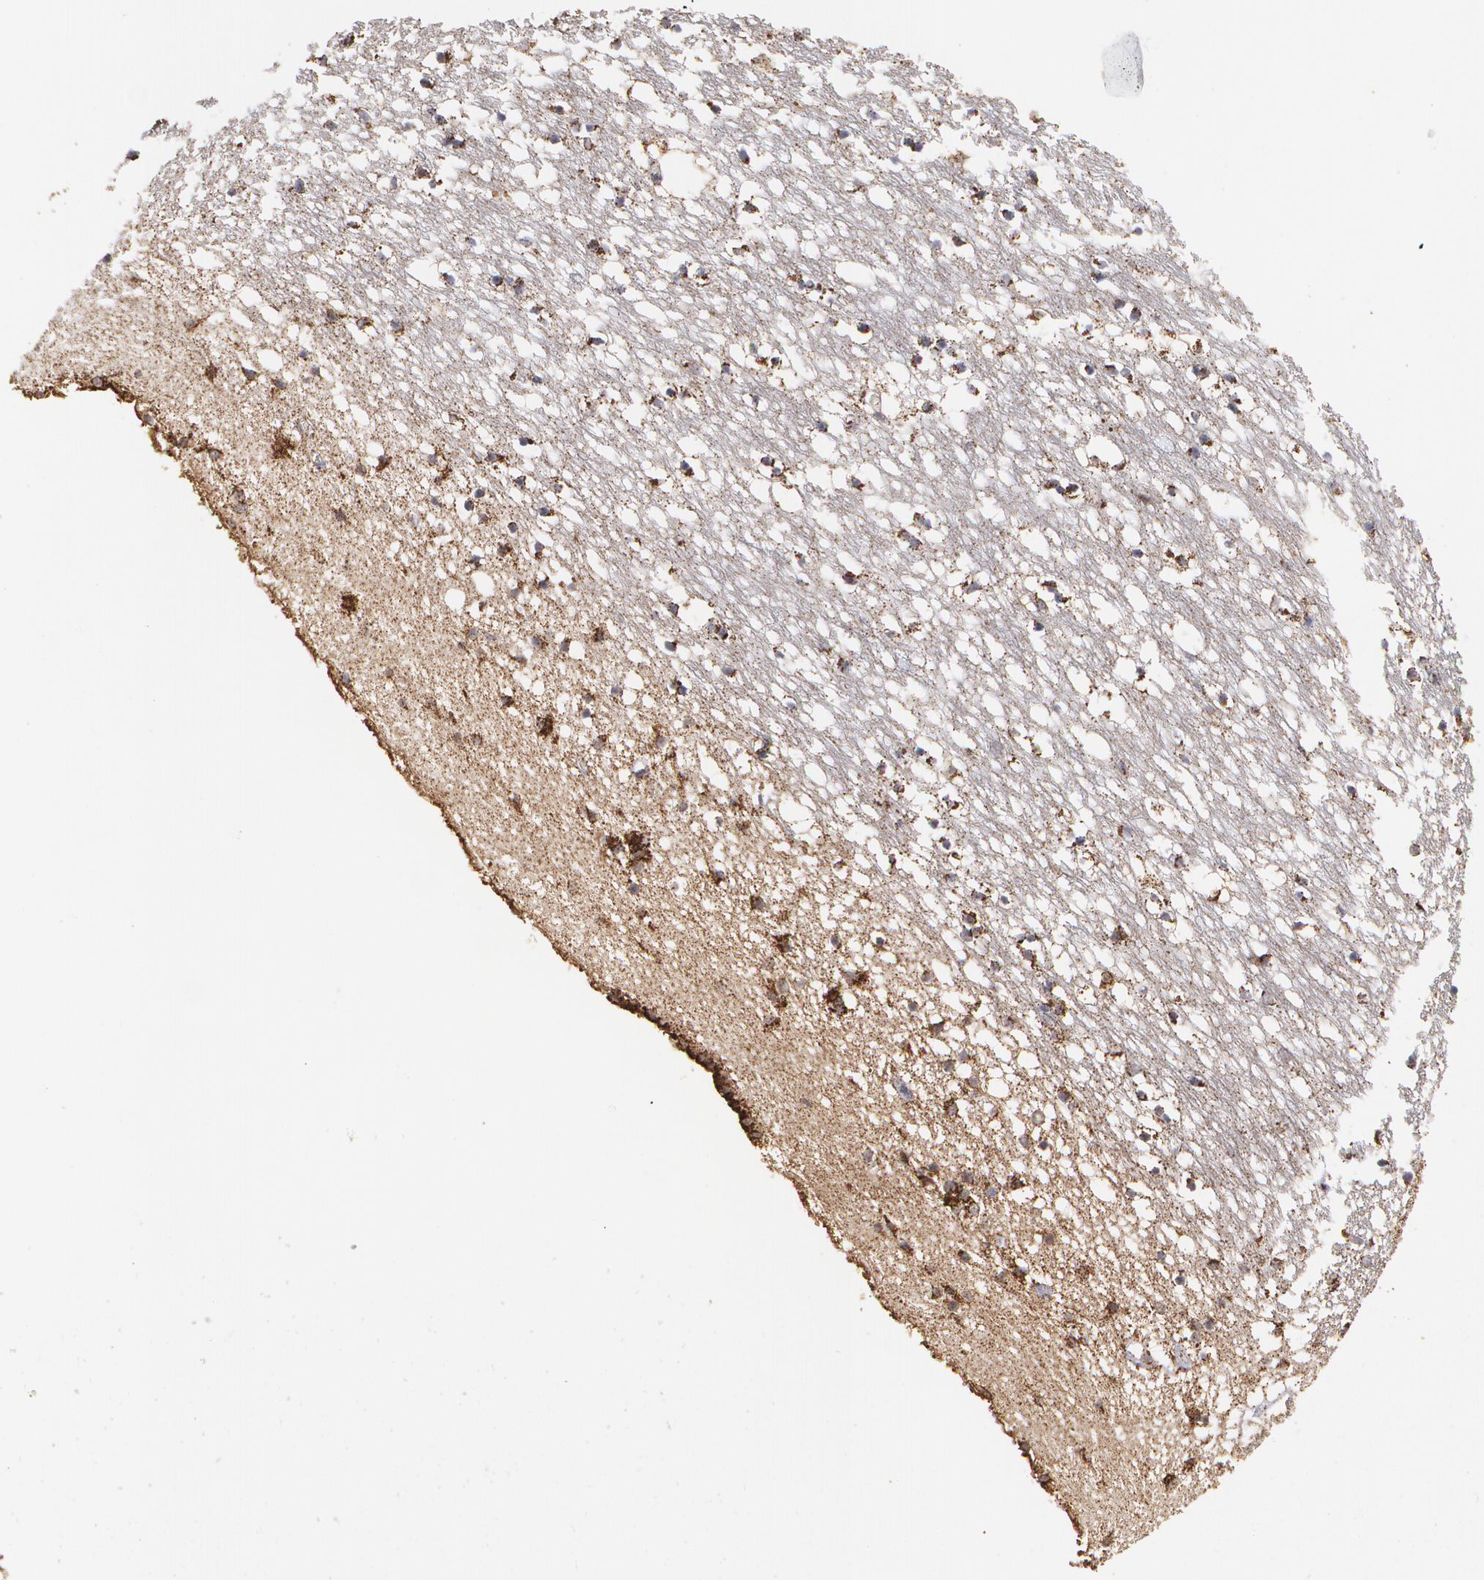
{"staining": {"intensity": "moderate", "quantity": ">75%", "location": "cytoplasmic/membranous"}, "tissue": "caudate", "cell_type": "Glial cells", "image_type": "normal", "snomed": [{"axis": "morphology", "description": "Normal tissue, NOS"}, {"axis": "topography", "description": "Lateral ventricle wall"}], "caption": "Immunohistochemistry of benign caudate demonstrates medium levels of moderate cytoplasmic/membranous expression in approximately >75% of glial cells.", "gene": "HSPD1", "patient": {"sex": "male", "age": 45}}